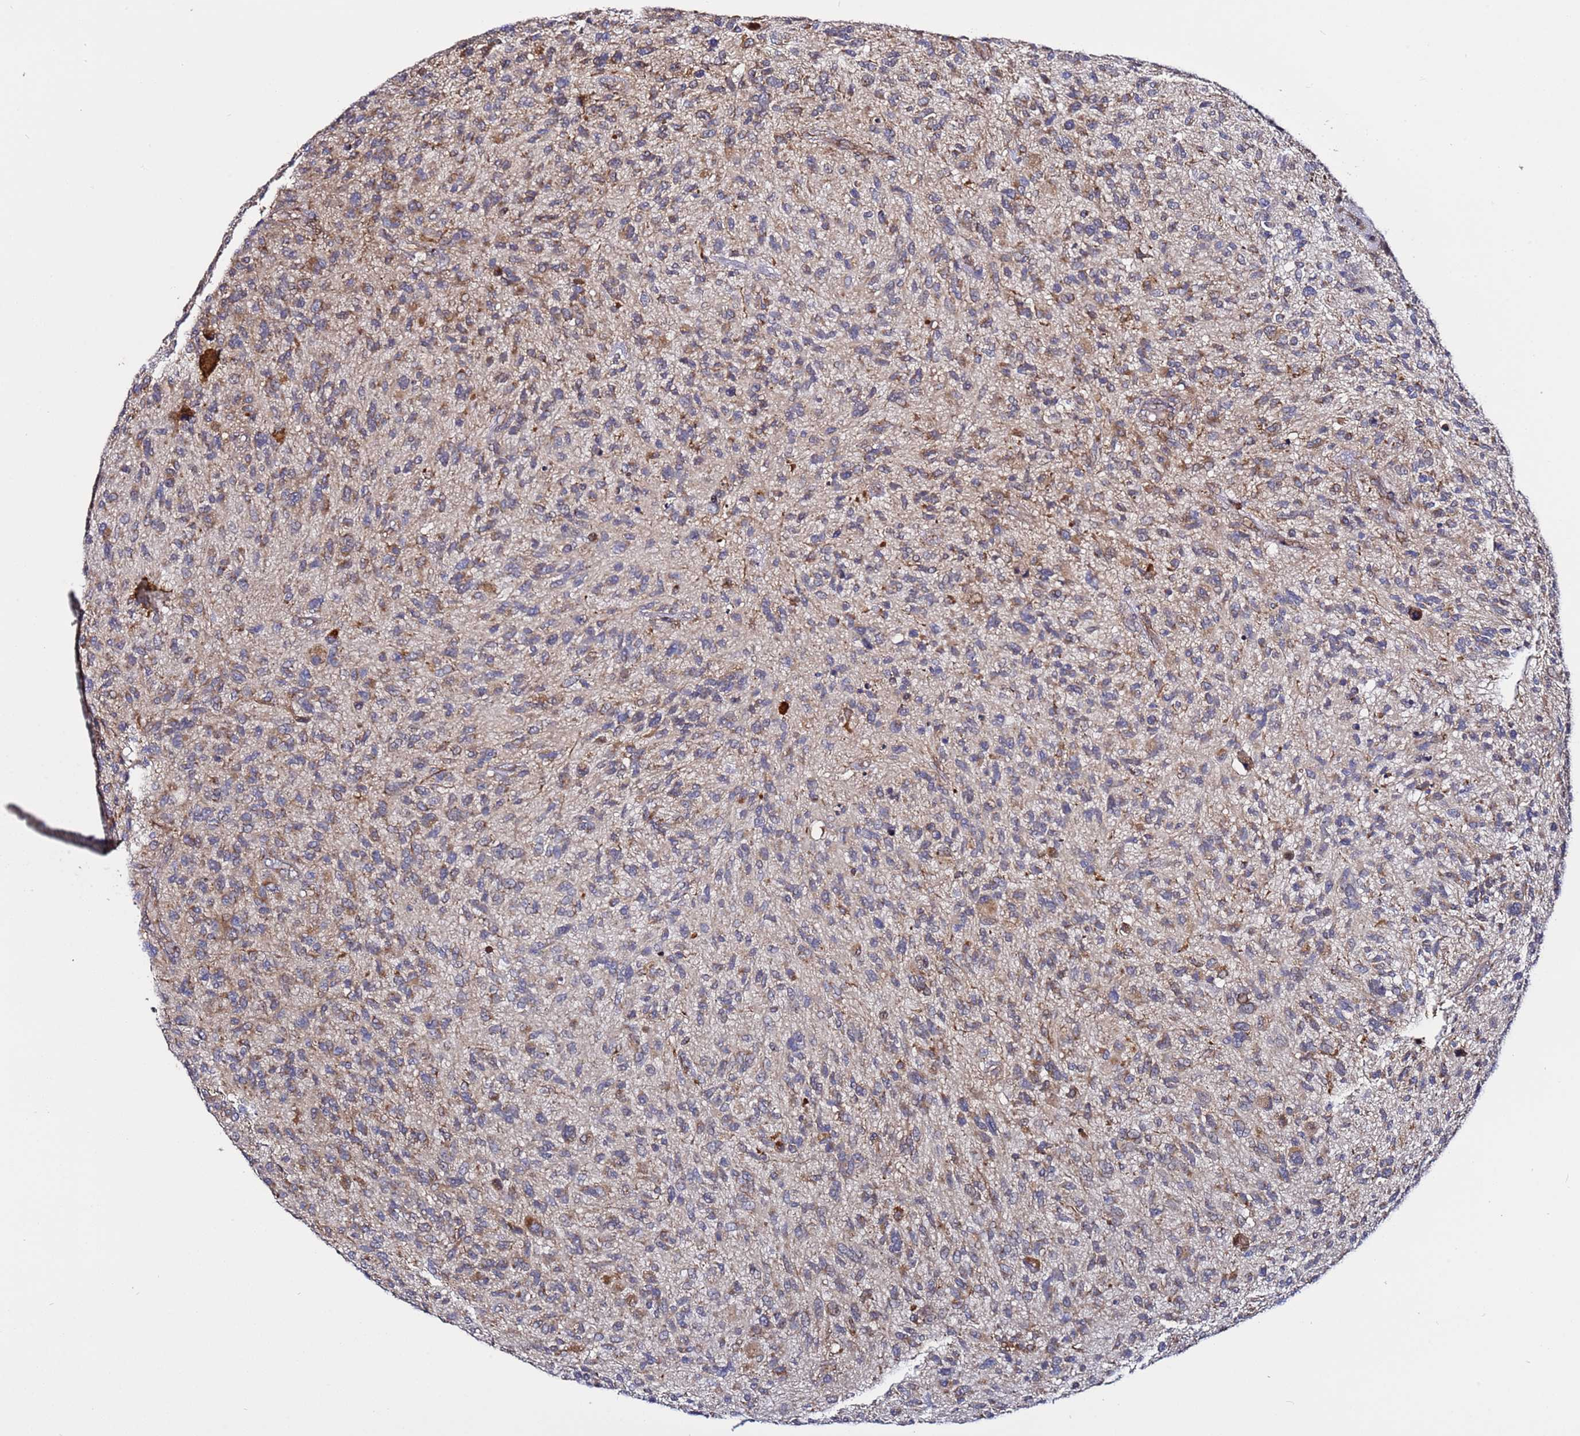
{"staining": {"intensity": "moderate", "quantity": "<25%", "location": "cytoplasmic/membranous"}, "tissue": "glioma", "cell_type": "Tumor cells", "image_type": "cancer", "snomed": [{"axis": "morphology", "description": "Glioma, malignant, High grade"}, {"axis": "topography", "description": "Brain"}], "caption": "Immunohistochemical staining of high-grade glioma (malignant) shows moderate cytoplasmic/membranous protein staining in approximately <25% of tumor cells.", "gene": "TMEM176B", "patient": {"sex": "male", "age": 47}}